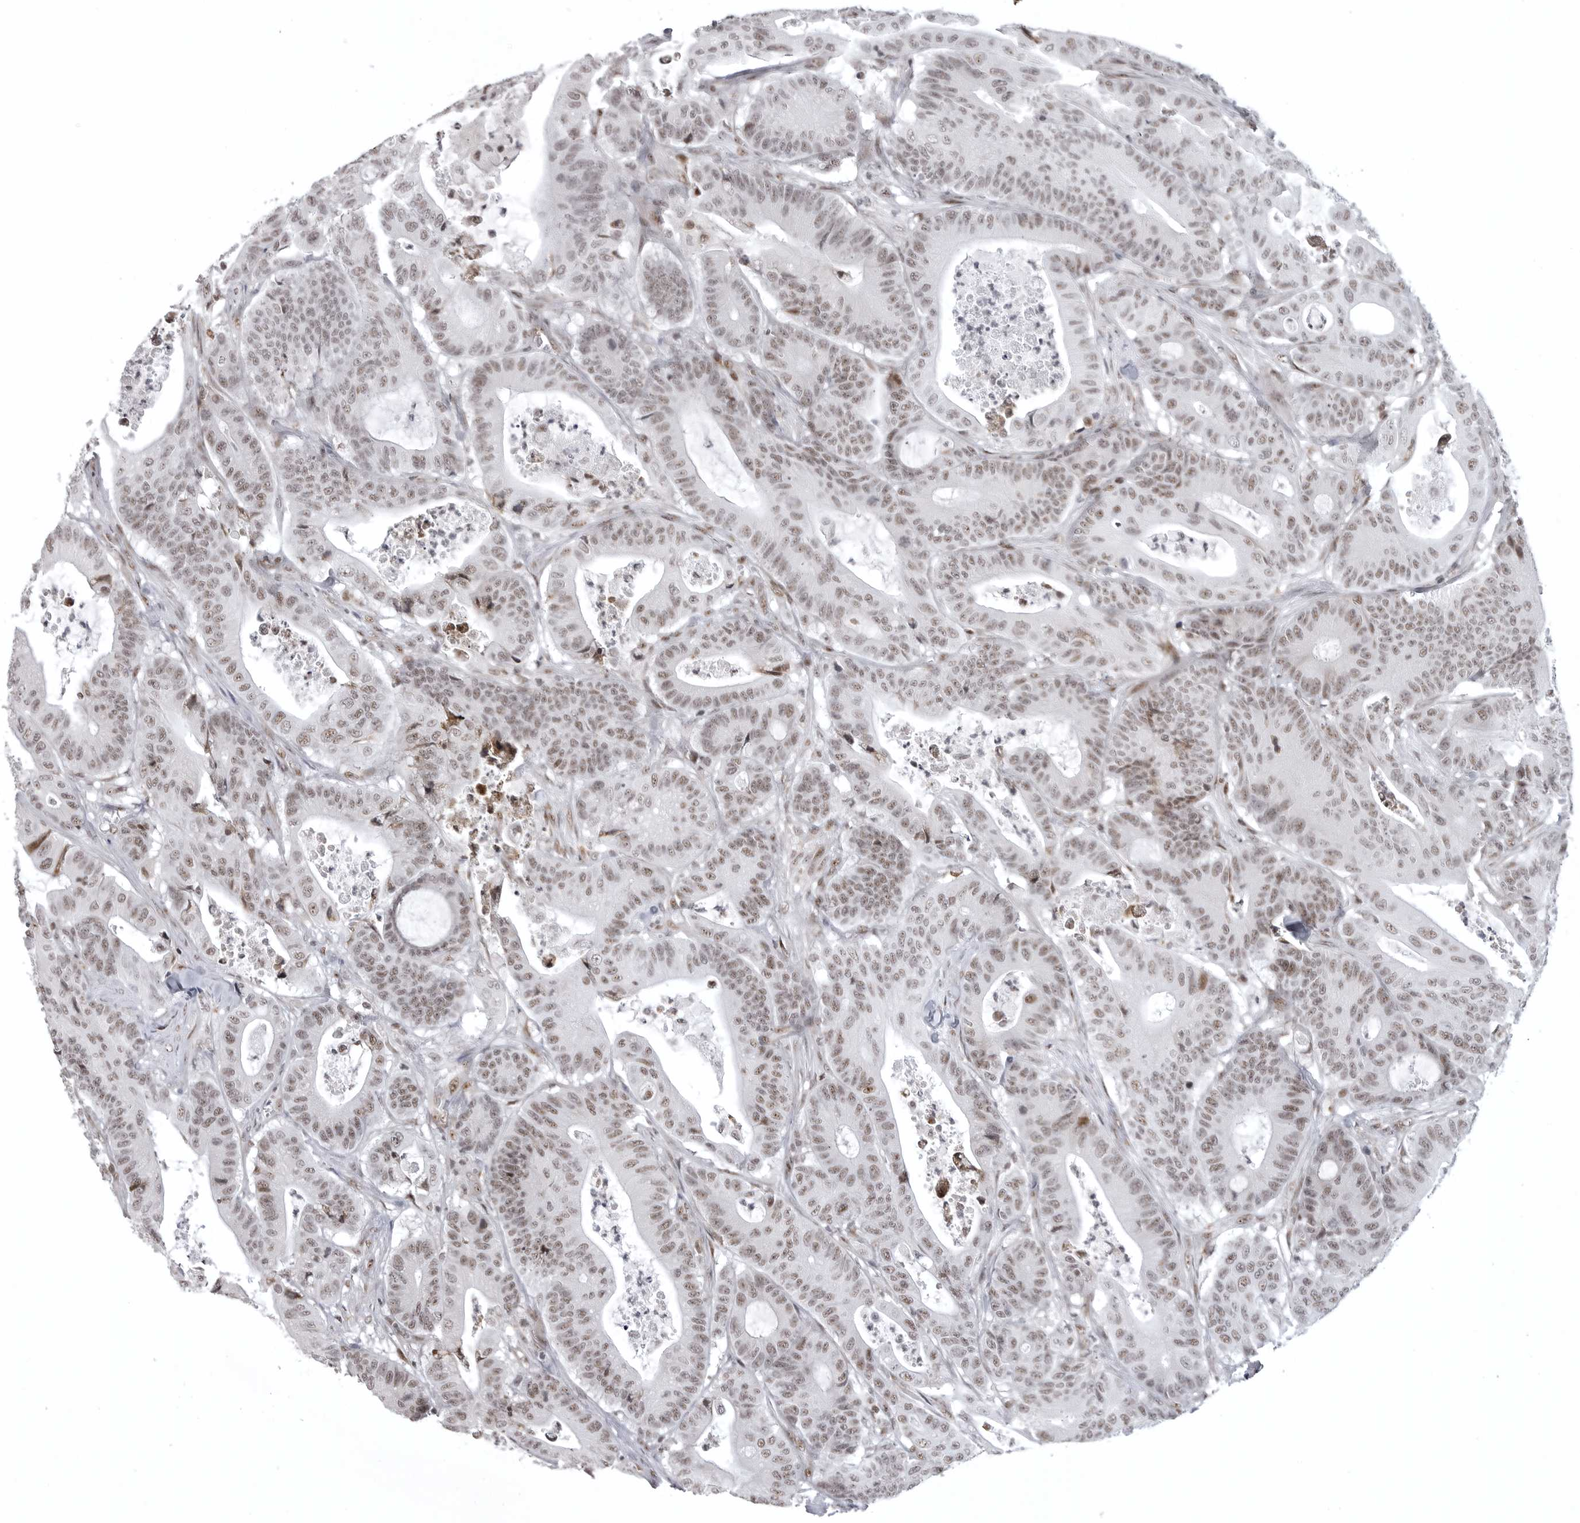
{"staining": {"intensity": "weak", "quantity": "25%-75%", "location": "nuclear"}, "tissue": "colorectal cancer", "cell_type": "Tumor cells", "image_type": "cancer", "snomed": [{"axis": "morphology", "description": "Adenocarcinoma, NOS"}, {"axis": "topography", "description": "Colon"}], "caption": "Immunohistochemical staining of human colorectal cancer (adenocarcinoma) displays low levels of weak nuclear expression in approximately 25%-75% of tumor cells.", "gene": "WRAP53", "patient": {"sex": "female", "age": 84}}